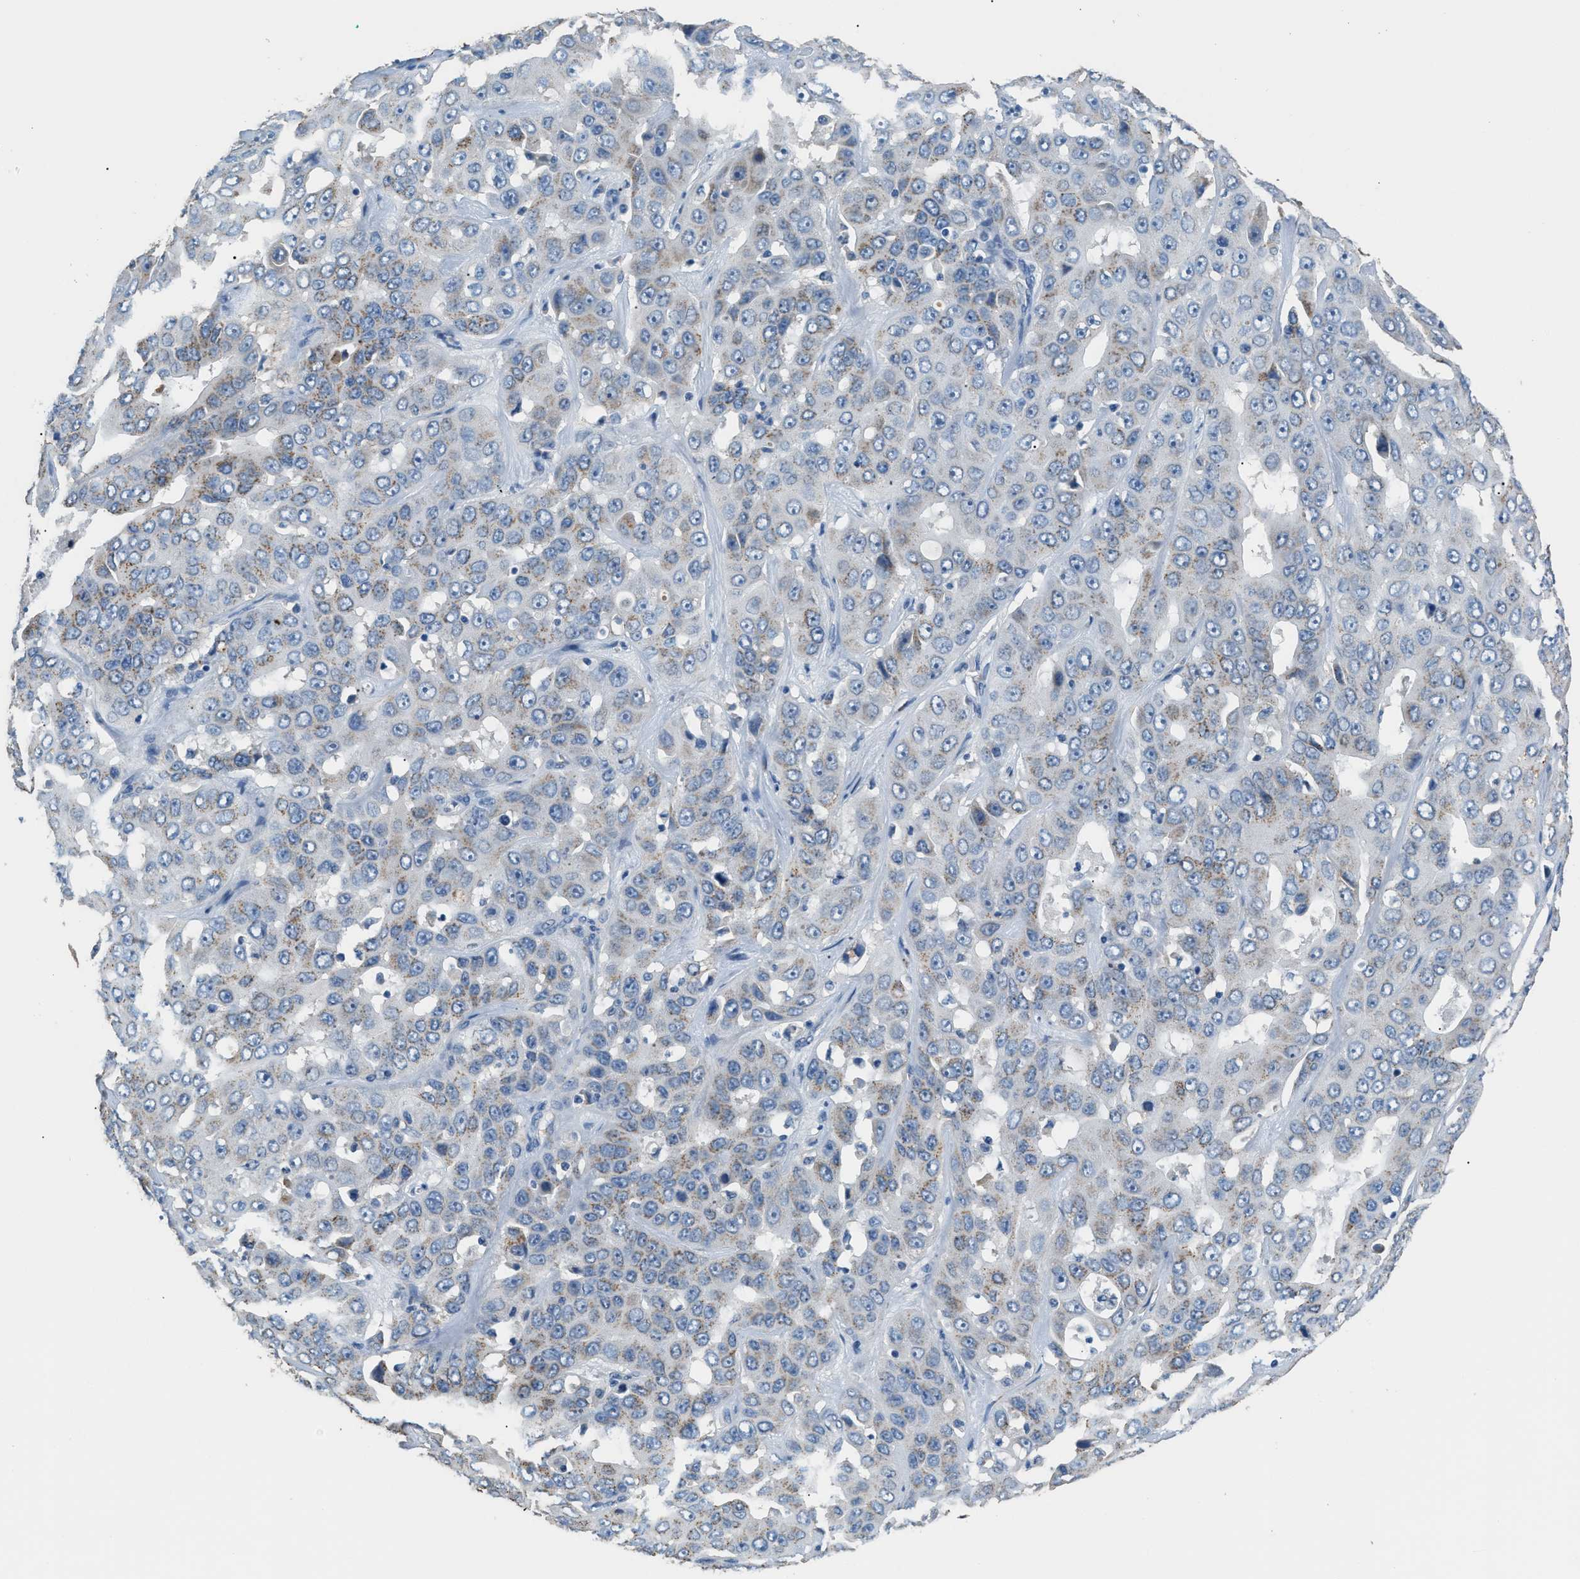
{"staining": {"intensity": "weak", "quantity": "25%-75%", "location": "cytoplasmic/membranous"}, "tissue": "liver cancer", "cell_type": "Tumor cells", "image_type": "cancer", "snomed": [{"axis": "morphology", "description": "Cholangiocarcinoma"}, {"axis": "topography", "description": "Liver"}], "caption": "Immunohistochemistry of cholangiocarcinoma (liver) shows low levels of weak cytoplasmic/membranous staining in approximately 25%-75% of tumor cells.", "gene": "GOLM1", "patient": {"sex": "female", "age": 52}}